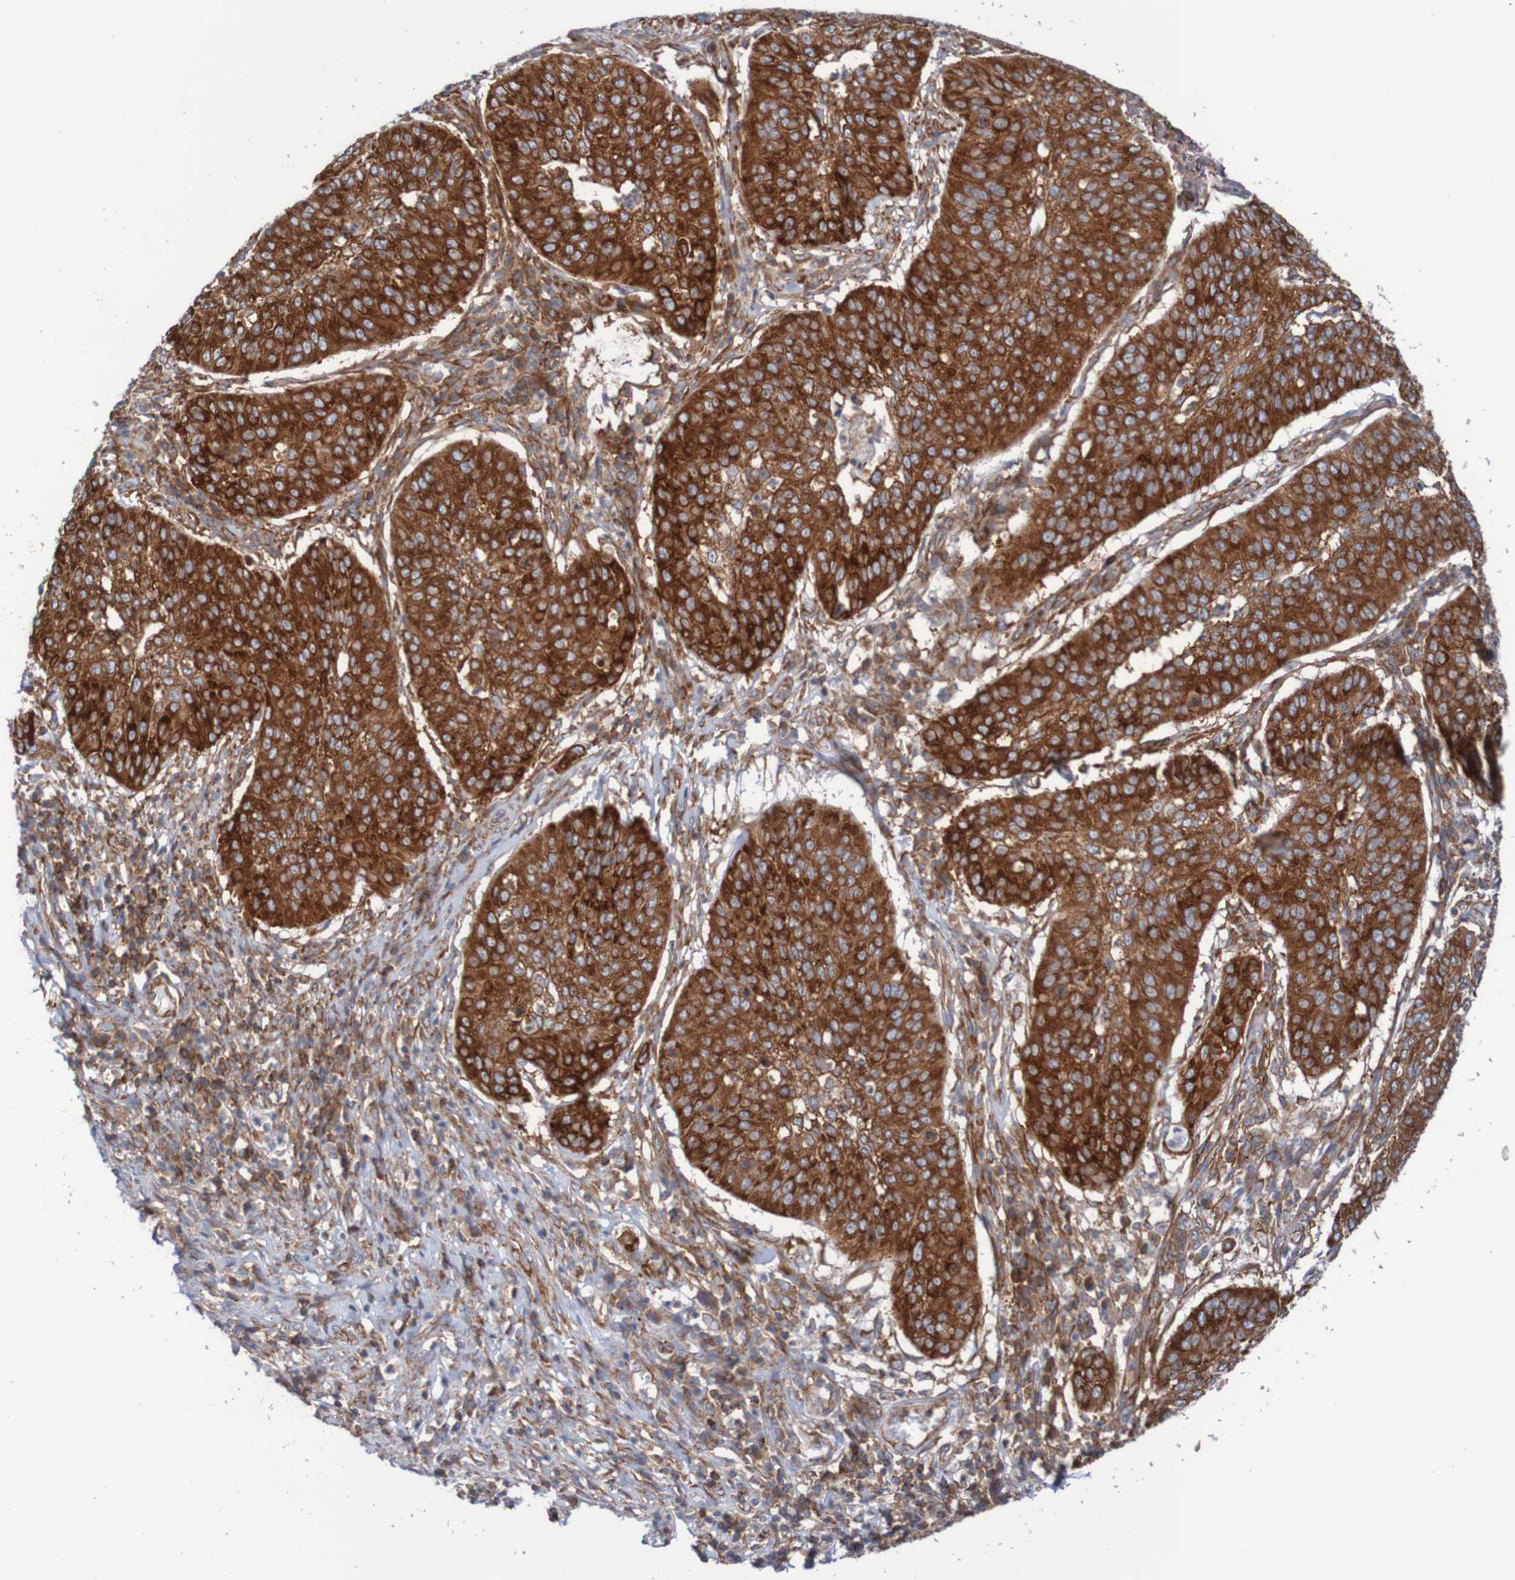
{"staining": {"intensity": "strong", "quantity": ">75%", "location": "cytoplasmic/membranous"}, "tissue": "cervical cancer", "cell_type": "Tumor cells", "image_type": "cancer", "snomed": [{"axis": "morphology", "description": "Normal tissue, NOS"}, {"axis": "morphology", "description": "Squamous cell carcinoma, NOS"}, {"axis": "topography", "description": "Cervix"}], "caption": "Cervical cancer stained with a brown dye exhibits strong cytoplasmic/membranous positive positivity in approximately >75% of tumor cells.", "gene": "FXR2", "patient": {"sex": "female", "age": 39}}